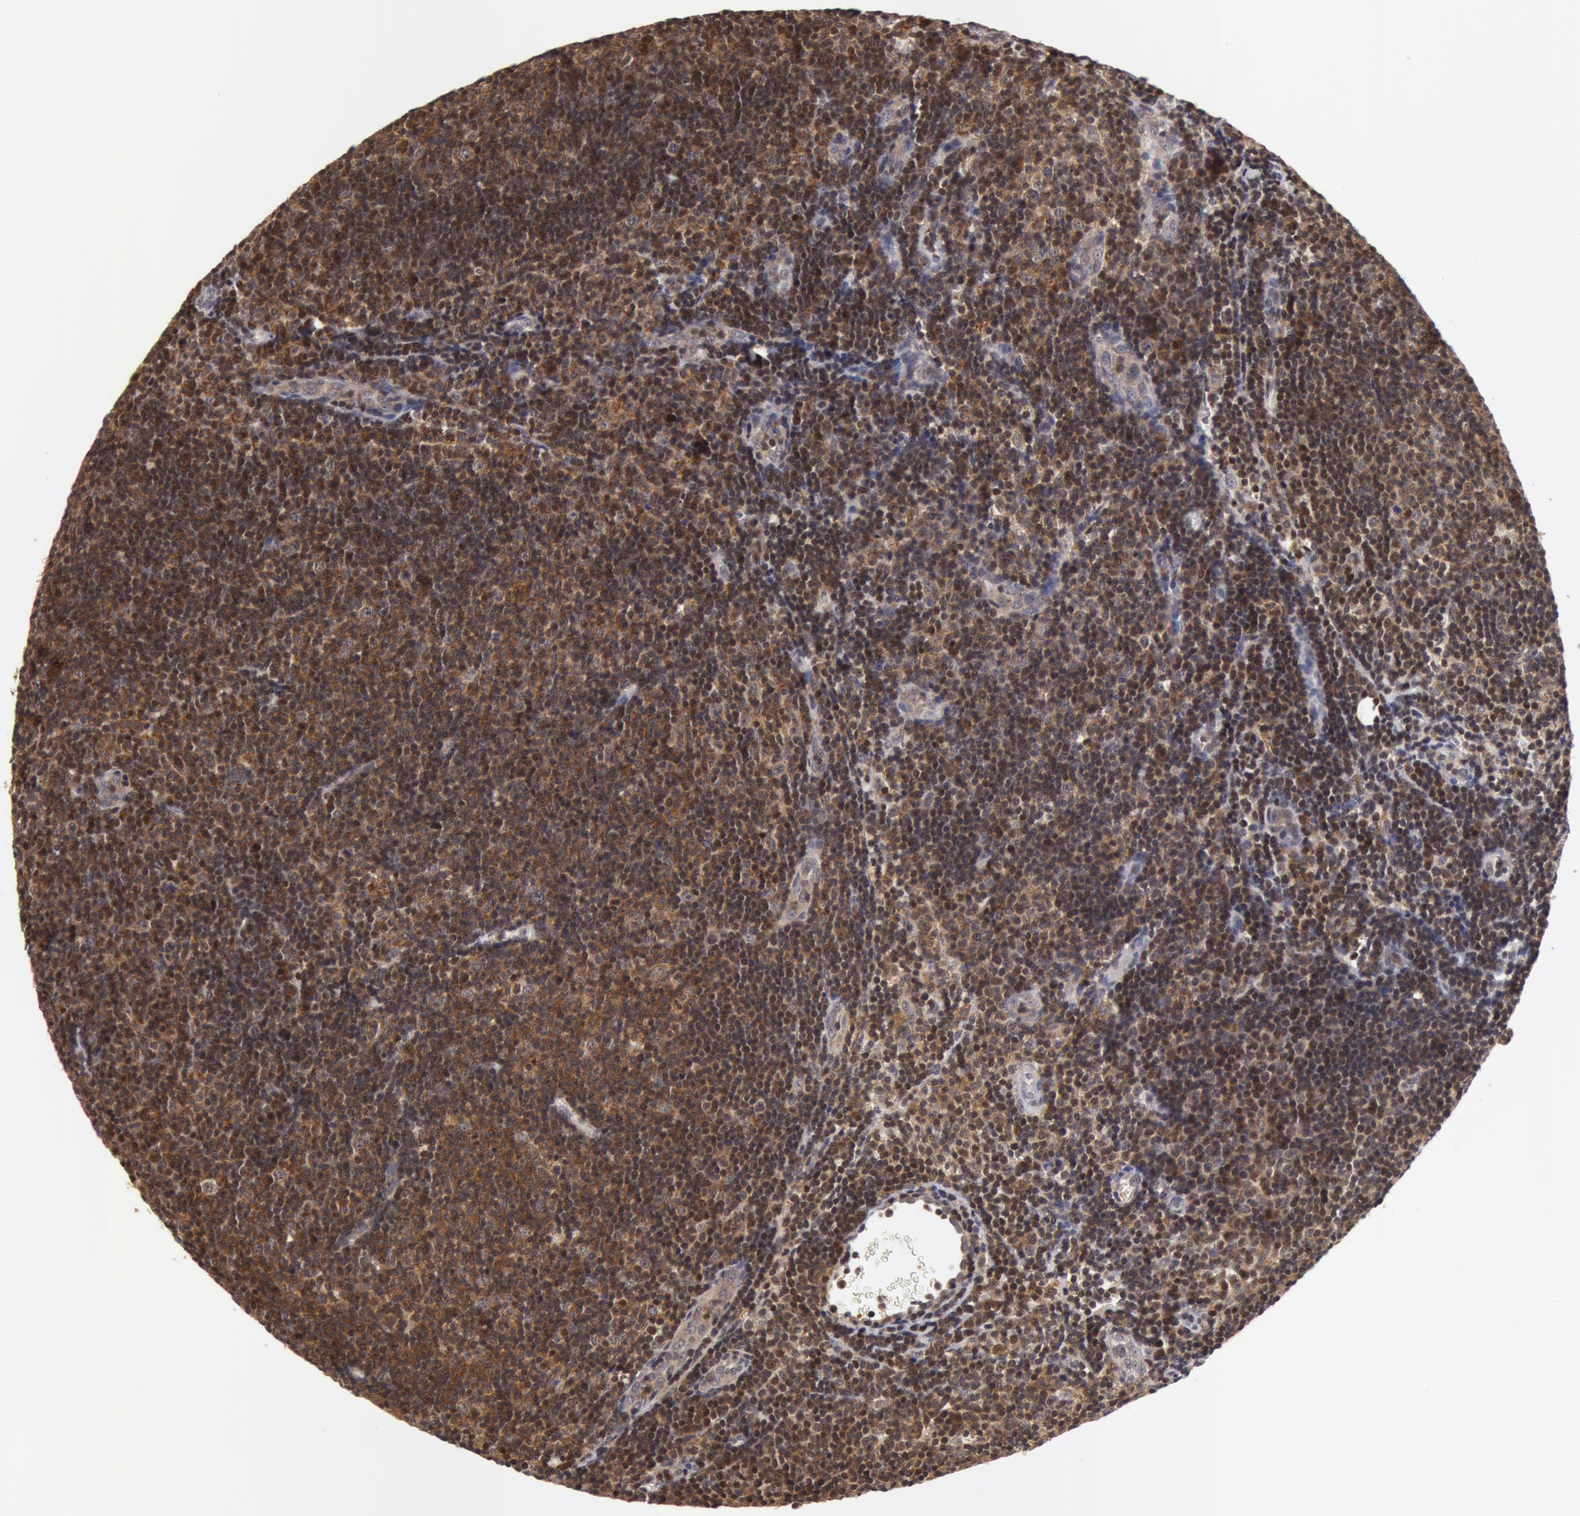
{"staining": {"intensity": "weak", "quantity": ">75%", "location": "cytoplasmic/membranous"}, "tissue": "lymphoma", "cell_type": "Tumor cells", "image_type": "cancer", "snomed": [{"axis": "morphology", "description": "Malignant lymphoma, non-Hodgkin's type, Low grade"}, {"axis": "topography", "description": "Lymph node"}], "caption": "Lymphoma stained with a brown dye demonstrates weak cytoplasmic/membranous positive positivity in approximately >75% of tumor cells.", "gene": "ZNF350", "patient": {"sex": "male", "age": 49}}